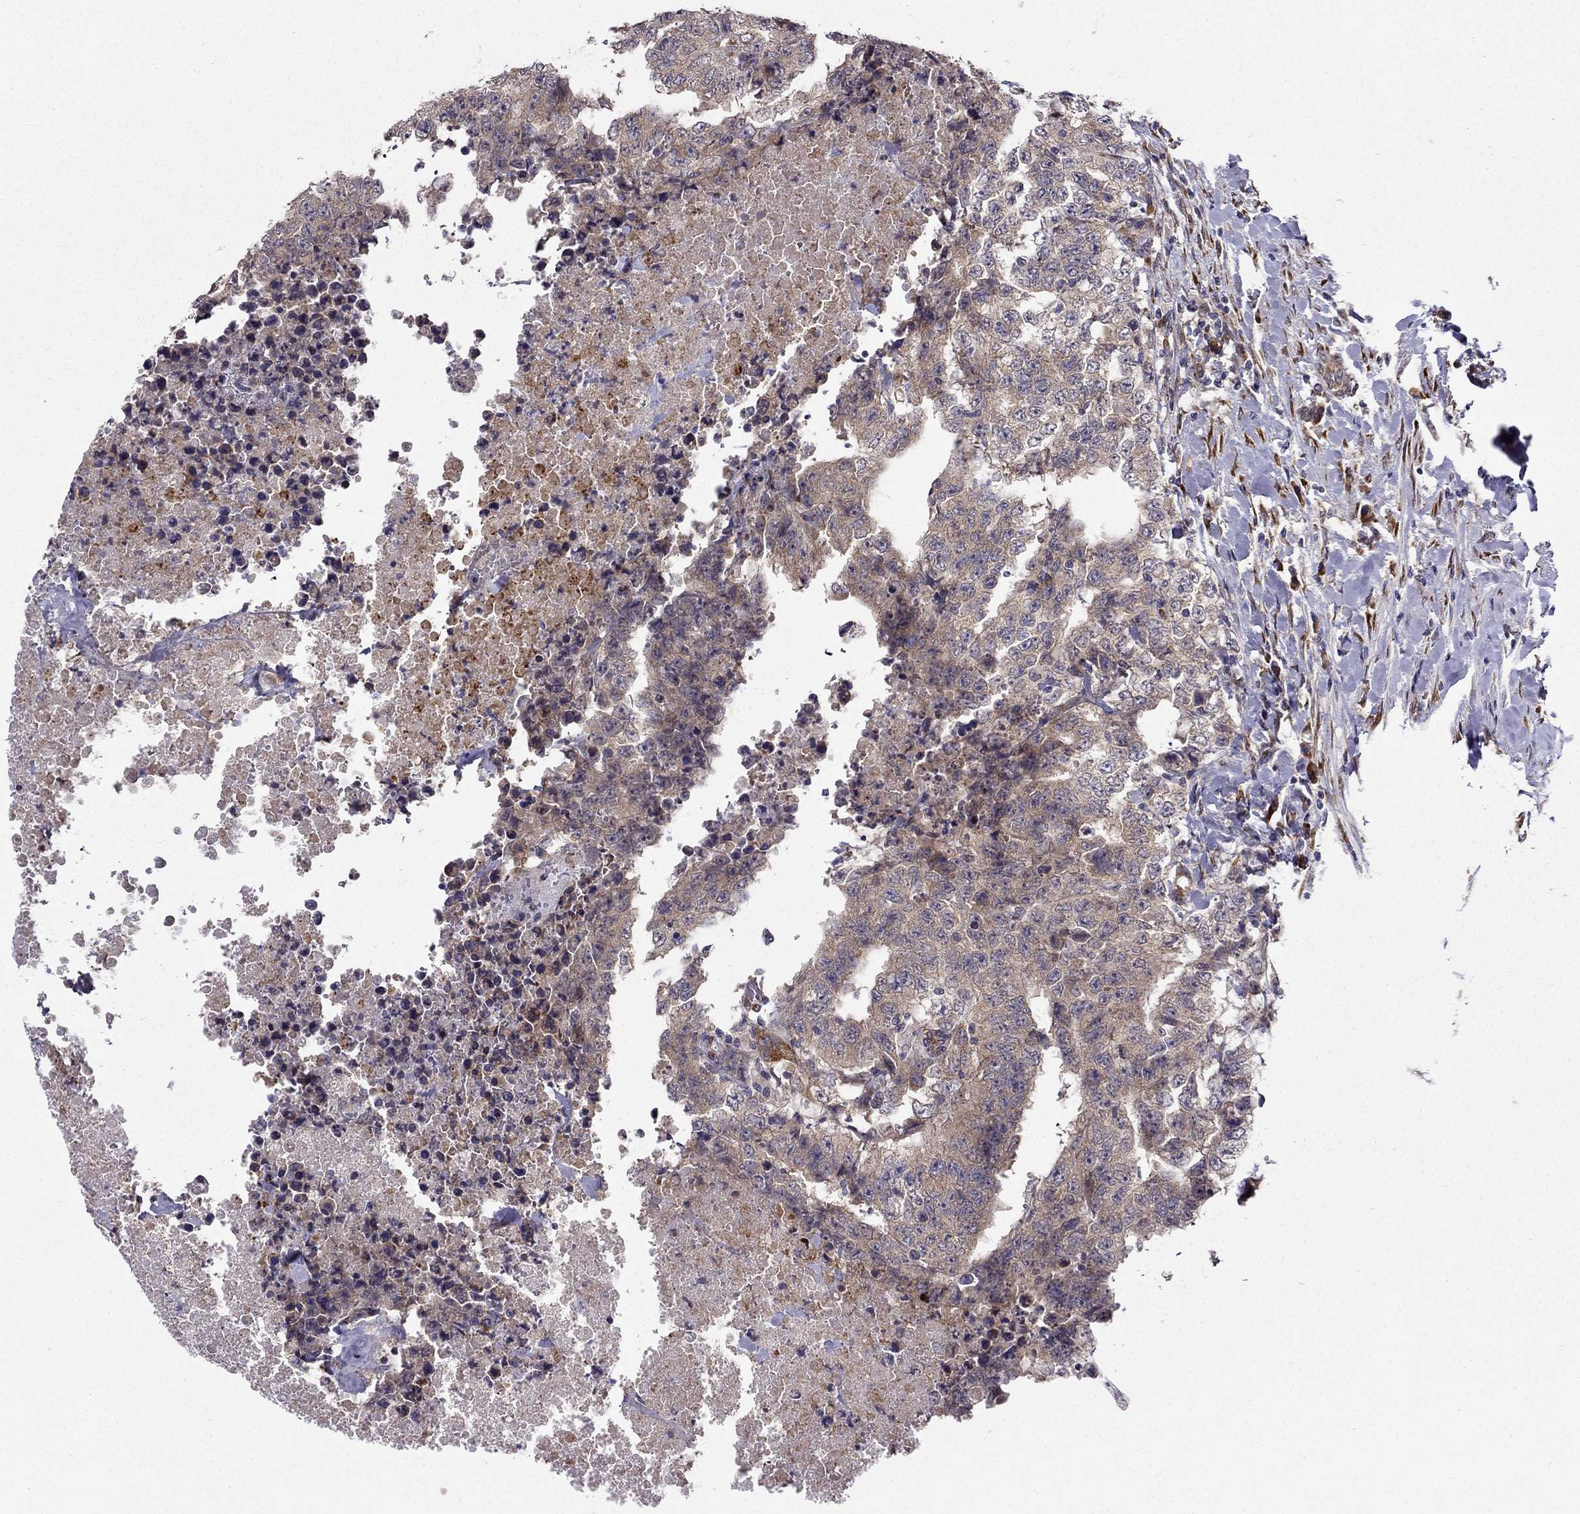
{"staining": {"intensity": "weak", "quantity": ">75%", "location": "cytoplasmic/membranous"}, "tissue": "testis cancer", "cell_type": "Tumor cells", "image_type": "cancer", "snomed": [{"axis": "morphology", "description": "Carcinoma, Embryonal, NOS"}, {"axis": "topography", "description": "Testis"}], "caption": "Testis embryonal carcinoma was stained to show a protein in brown. There is low levels of weak cytoplasmic/membranous positivity in approximately >75% of tumor cells. (IHC, brightfield microscopy, high magnification).", "gene": "ARHGEF28", "patient": {"sex": "male", "age": 24}}